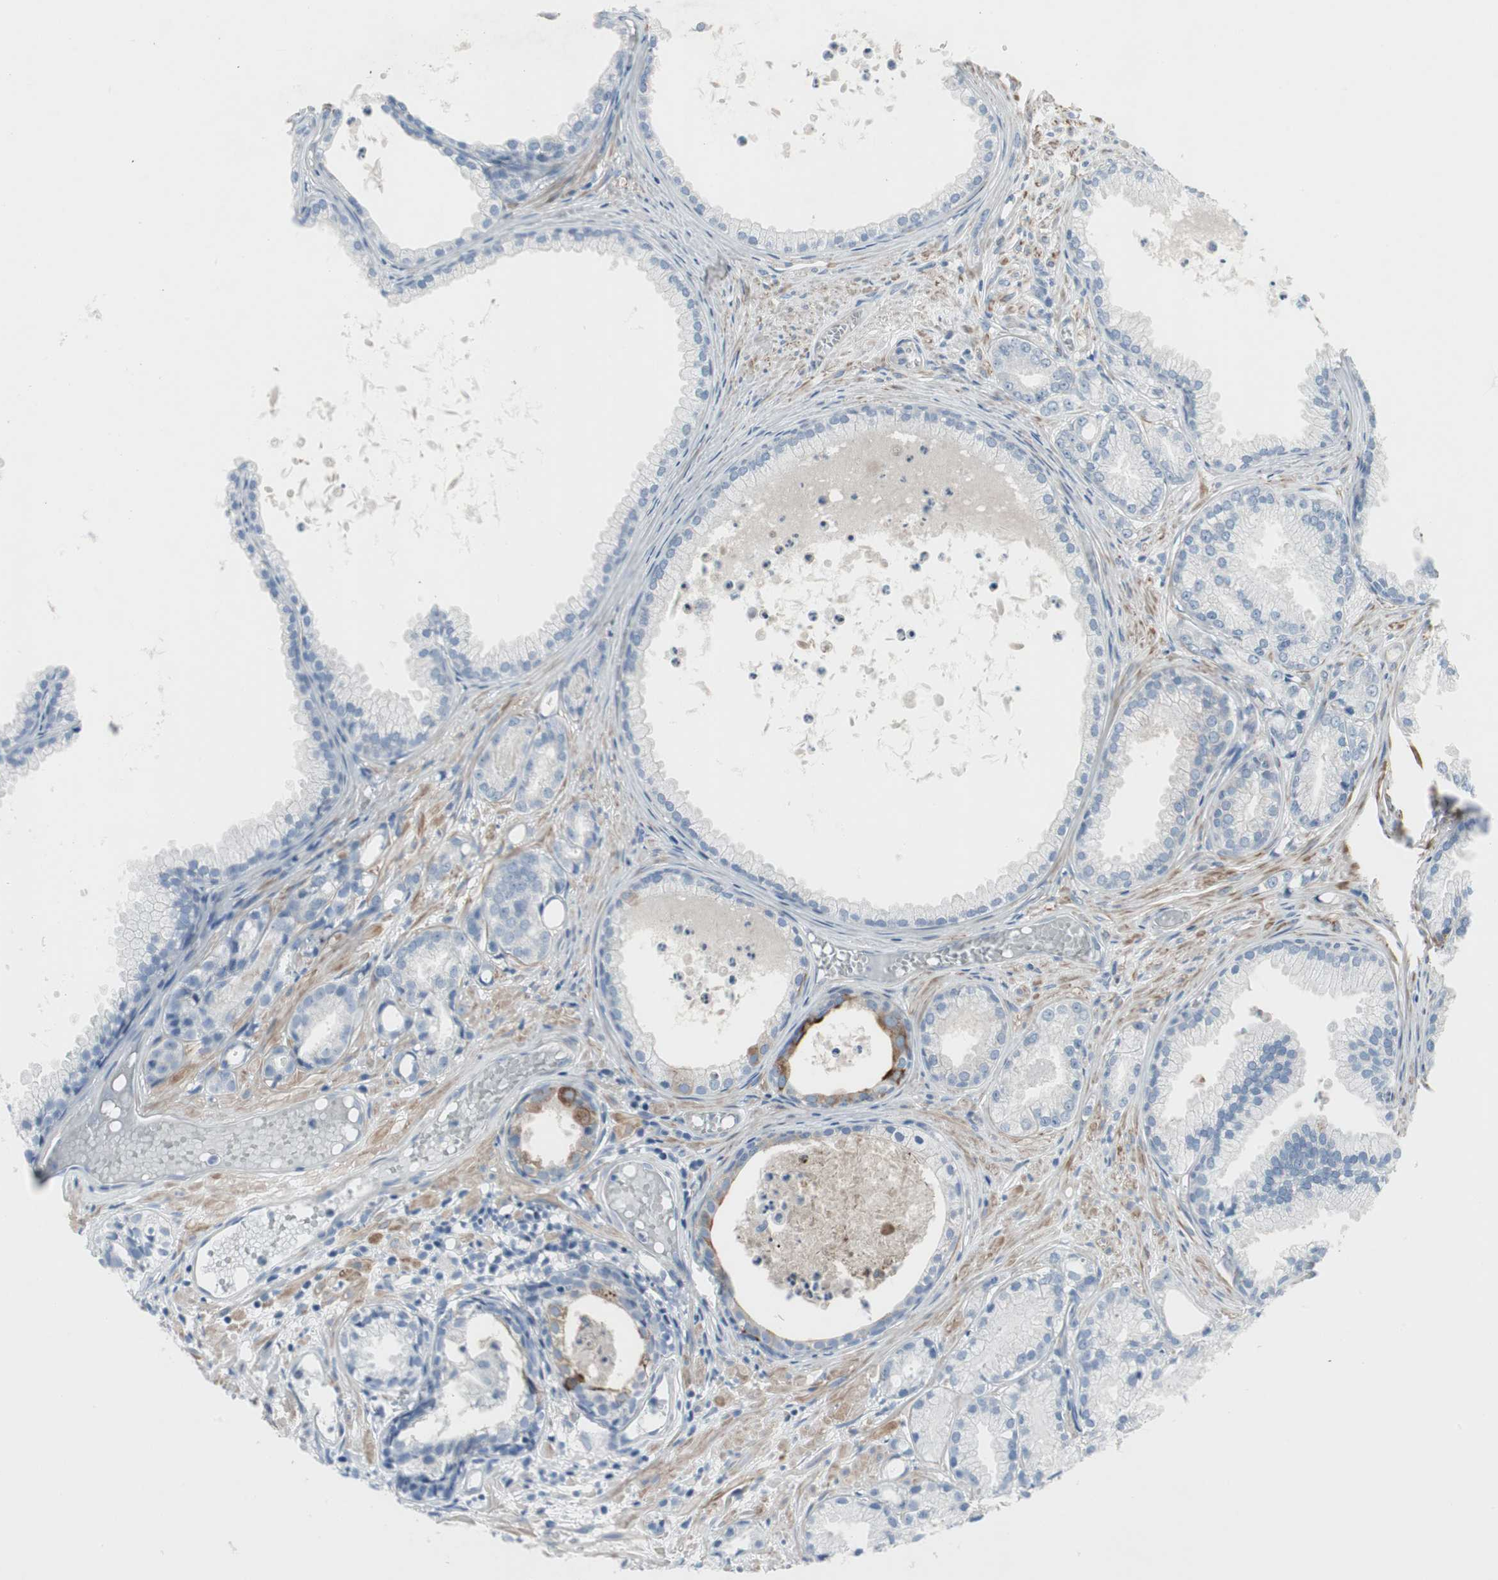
{"staining": {"intensity": "strong", "quantity": "<25%", "location": "cytoplasmic/membranous"}, "tissue": "prostate cancer", "cell_type": "Tumor cells", "image_type": "cancer", "snomed": [{"axis": "morphology", "description": "Adenocarcinoma, Low grade"}, {"axis": "topography", "description": "Prostate"}], "caption": "Prostate cancer tissue demonstrates strong cytoplasmic/membranous staining in about <25% of tumor cells", "gene": "PIGR", "patient": {"sex": "male", "age": 72}}